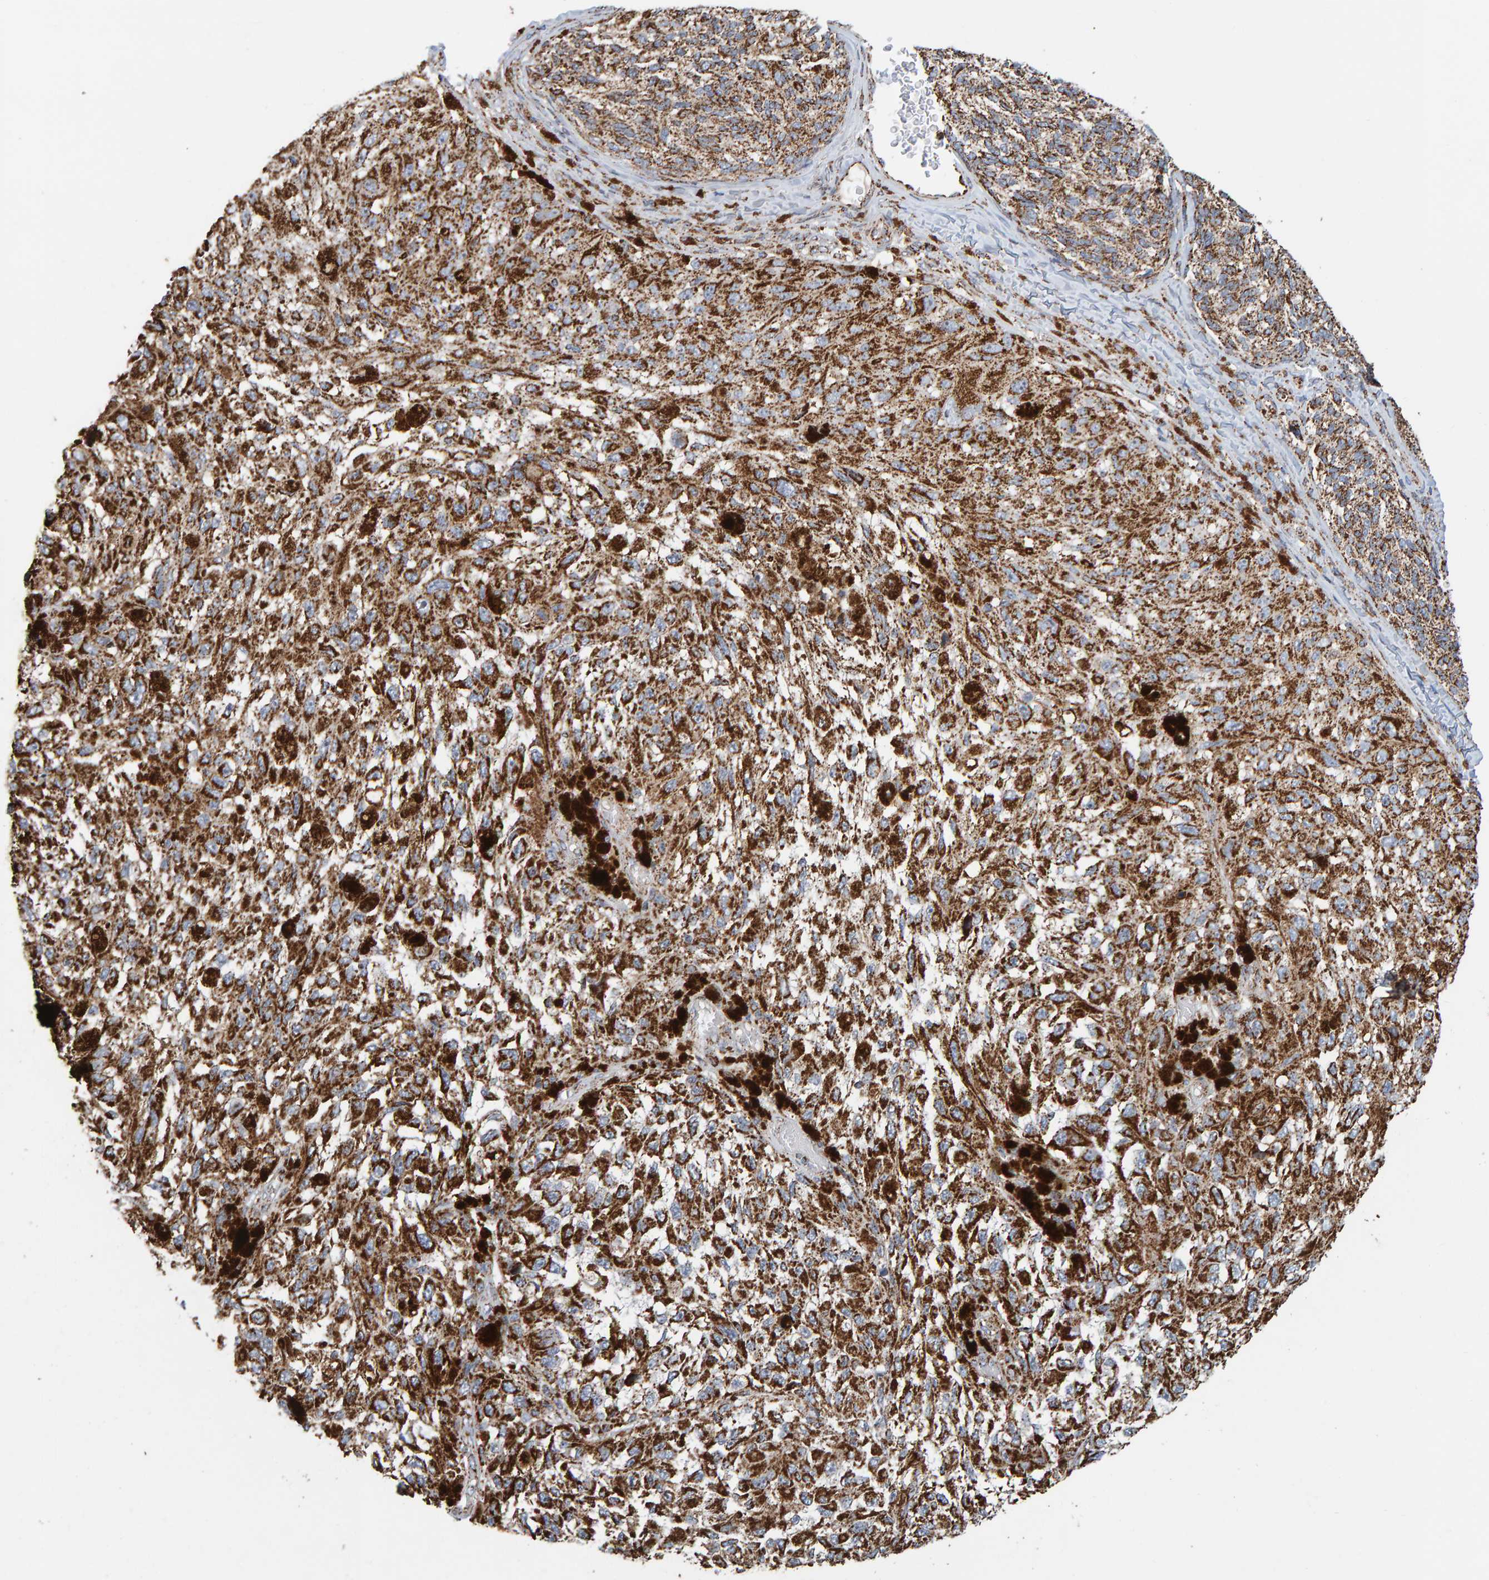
{"staining": {"intensity": "moderate", "quantity": ">75%", "location": "cytoplasmic/membranous"}, "tissue": "melanoma", "cell_type": "Tumor cells", "image_type": "cancer", "snomed": [{"axis": "morphology", "description": "Malignant melanoma, NOS"}, {"axis": "topography", "description": "Skin"}], "caption": "IHC of human malignant melanoma reveals medium levels of moderate cytoplasmic/membranous expression in approximately >75% of tumor cells.", "gene": "MRPL45", "patient": {"sex": "female", "age": 73}}